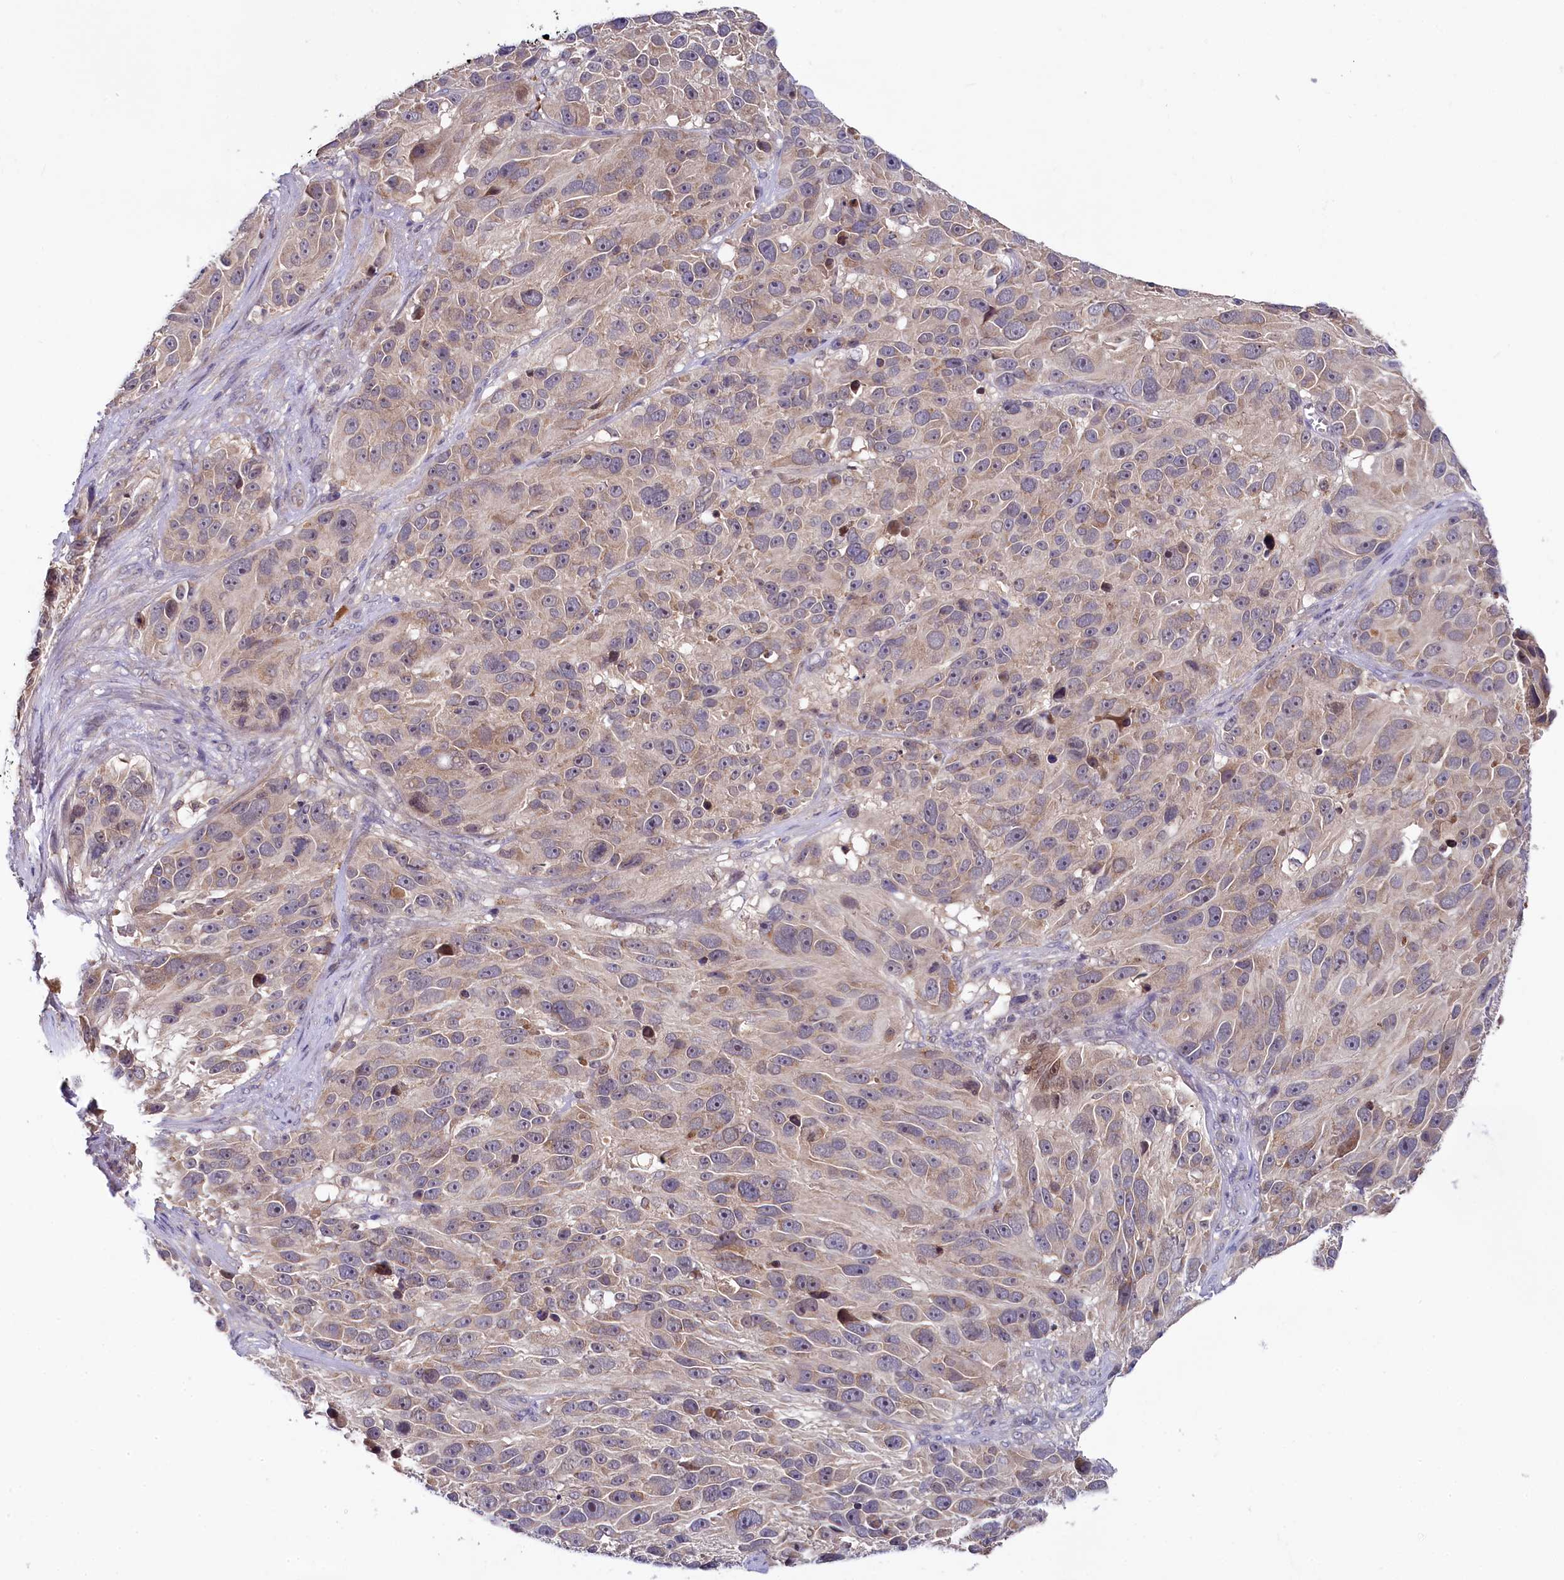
{"staining": {"intensity": "weak", "quantity": ">75%", "location": "cytoplasmic/membranous"}, "tissue": "melanoma", "cell_type": "Tumor cells", "image_type": "cancer", "snomed": [{"axis": "morphology", "description": "Malignant melanoma, NOS"}, {"axis": "topography", "description": "Skin"}], "caption": "Melanoma was stained to show a protein in brown. There is low levels of weak cytoplasmic/membranous expression in approximately >75% of tumor cells.", "gene": "SPINK9", "patient": {"sex": "male", "age": 84}}